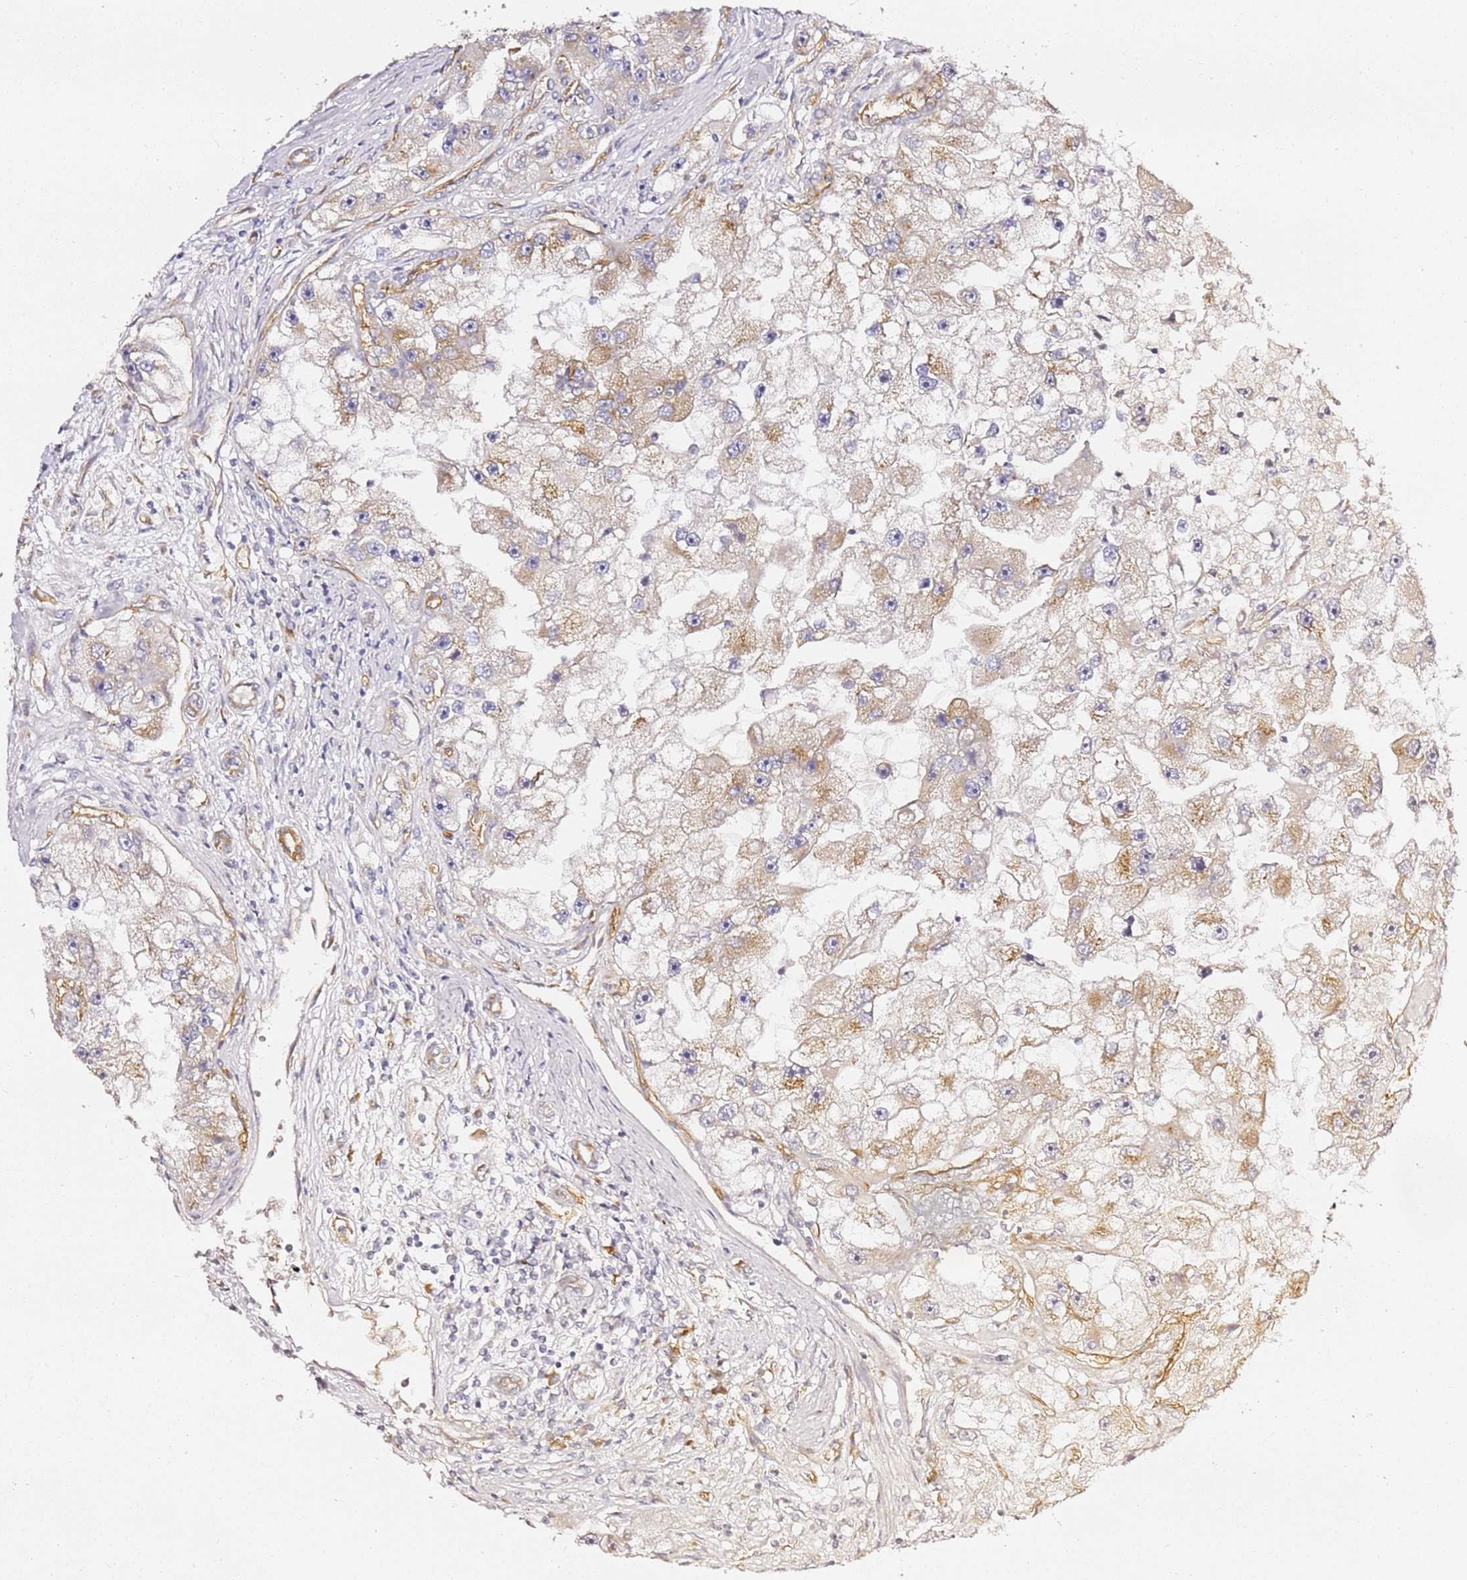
{"staining": {"intensity": "moderate", "quantity": "25%-75%", "location": "cytoplasmic/membranous"}, "tissue": "renal cancer", "cell_type": "Tumor cells", "image_type": "cancer", "snomed": [{"axis": "morphology", "description": "Adenocarcinoma, NOS"}, {"axis": "topography", "description": "Kidney"}], "caption": "Tumor cells show moderate cytoplasmic/membranous positivity in about 25%-75% of cells in renal cancer (adenocarcinoma). (IHC, brightfield microscopy, high magnification).", "gene": "KIF7", "patient": {"sex": "male", "age": 63}}